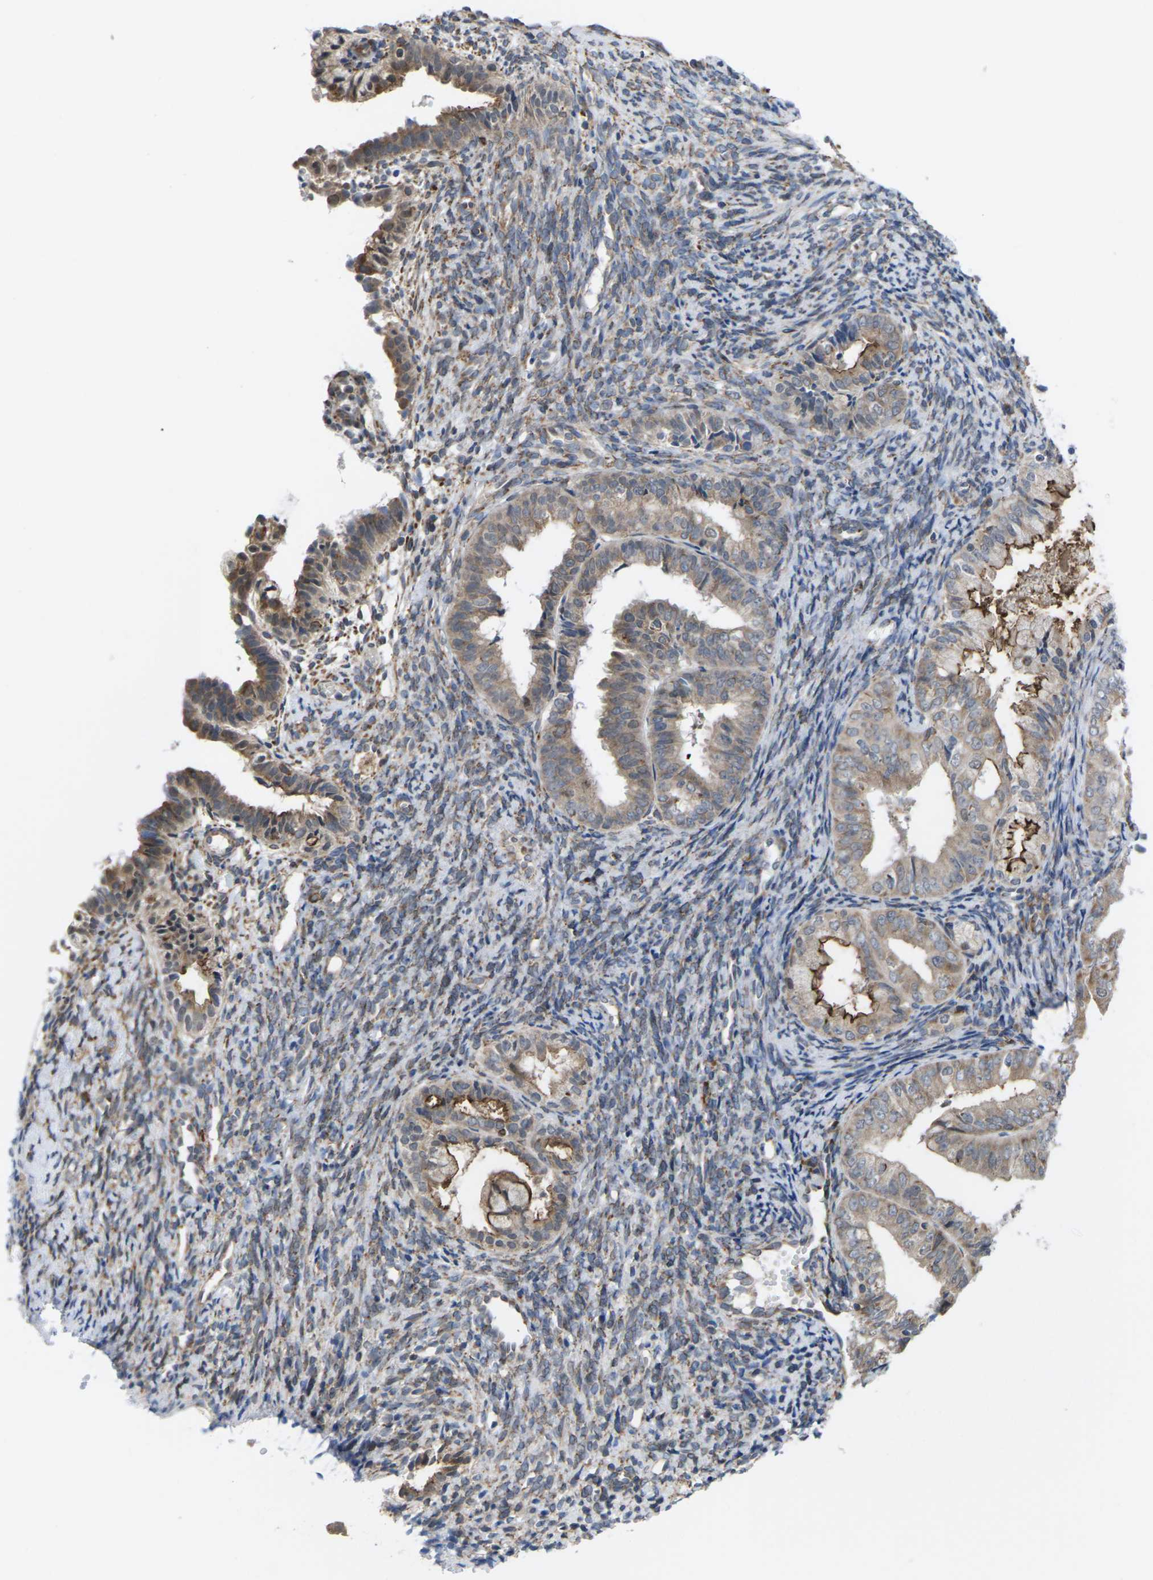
{"staining": {"intensity": "moderate", "quantity": "25%-75%", "location": "cytoplasmic/membranous"}, "tissue": "endometrial cancer", "cell_type": "Tumor cells", "image_type": "cancer", "snomed": [{"axis": "morphology", "description": "Adenocarcinoma, NOS"}, {"axis": "topography", "description": "Endometrium"}], "caption": "High-power microscopy captured an IHC image of endometrial cancer, revealing moderate cytoplasmic/membranous expression in approximately 25%-75% of tumor cells. (DAB IHC, brown staining for protein, blue staining for nuclei).", "gene": "PDZK1IP1", "patient": {"sex": "female", "age": 63}}